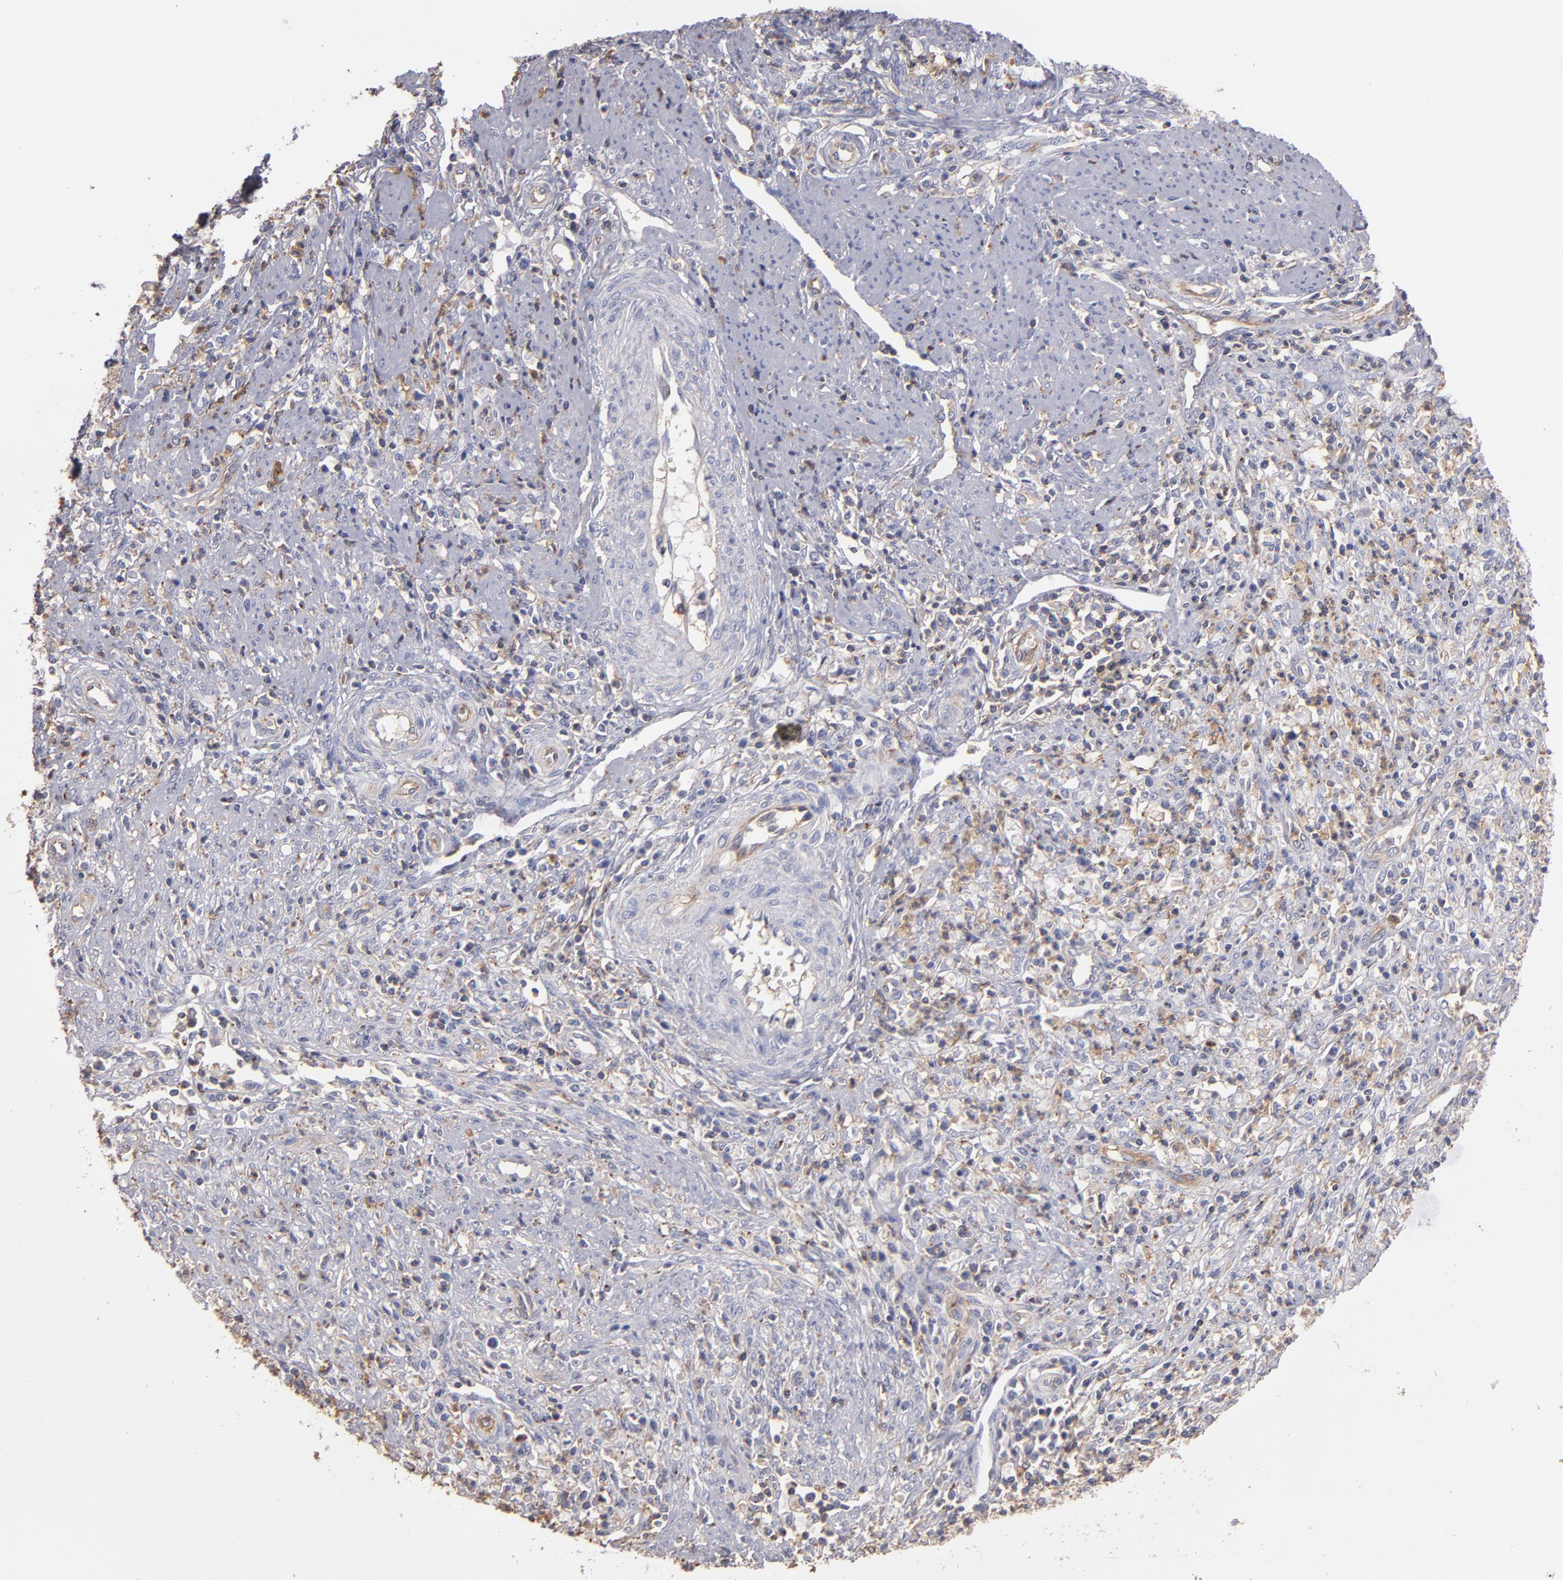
{"staining": {"intensity": "negative", "quantity": "none", "location": "none"}, "tissue": "cervical cancer", "cell_type": "Tumor cells", "image_type": "cancer", "snomed": [{"axis": "morphology", "description": "Adenocarcinoma, NOS"}, {"axis": "topography", "description": "Cervix"}], "caption": "Immunohistochemistry (IHC) photomicrograph of human cervical cancer (adenocarcinoma) stained for a protein (brown), which reveals no positivity in tumor cells.", "gene": "ABCB1", "patient": {"sex": "female", "age": 36}}